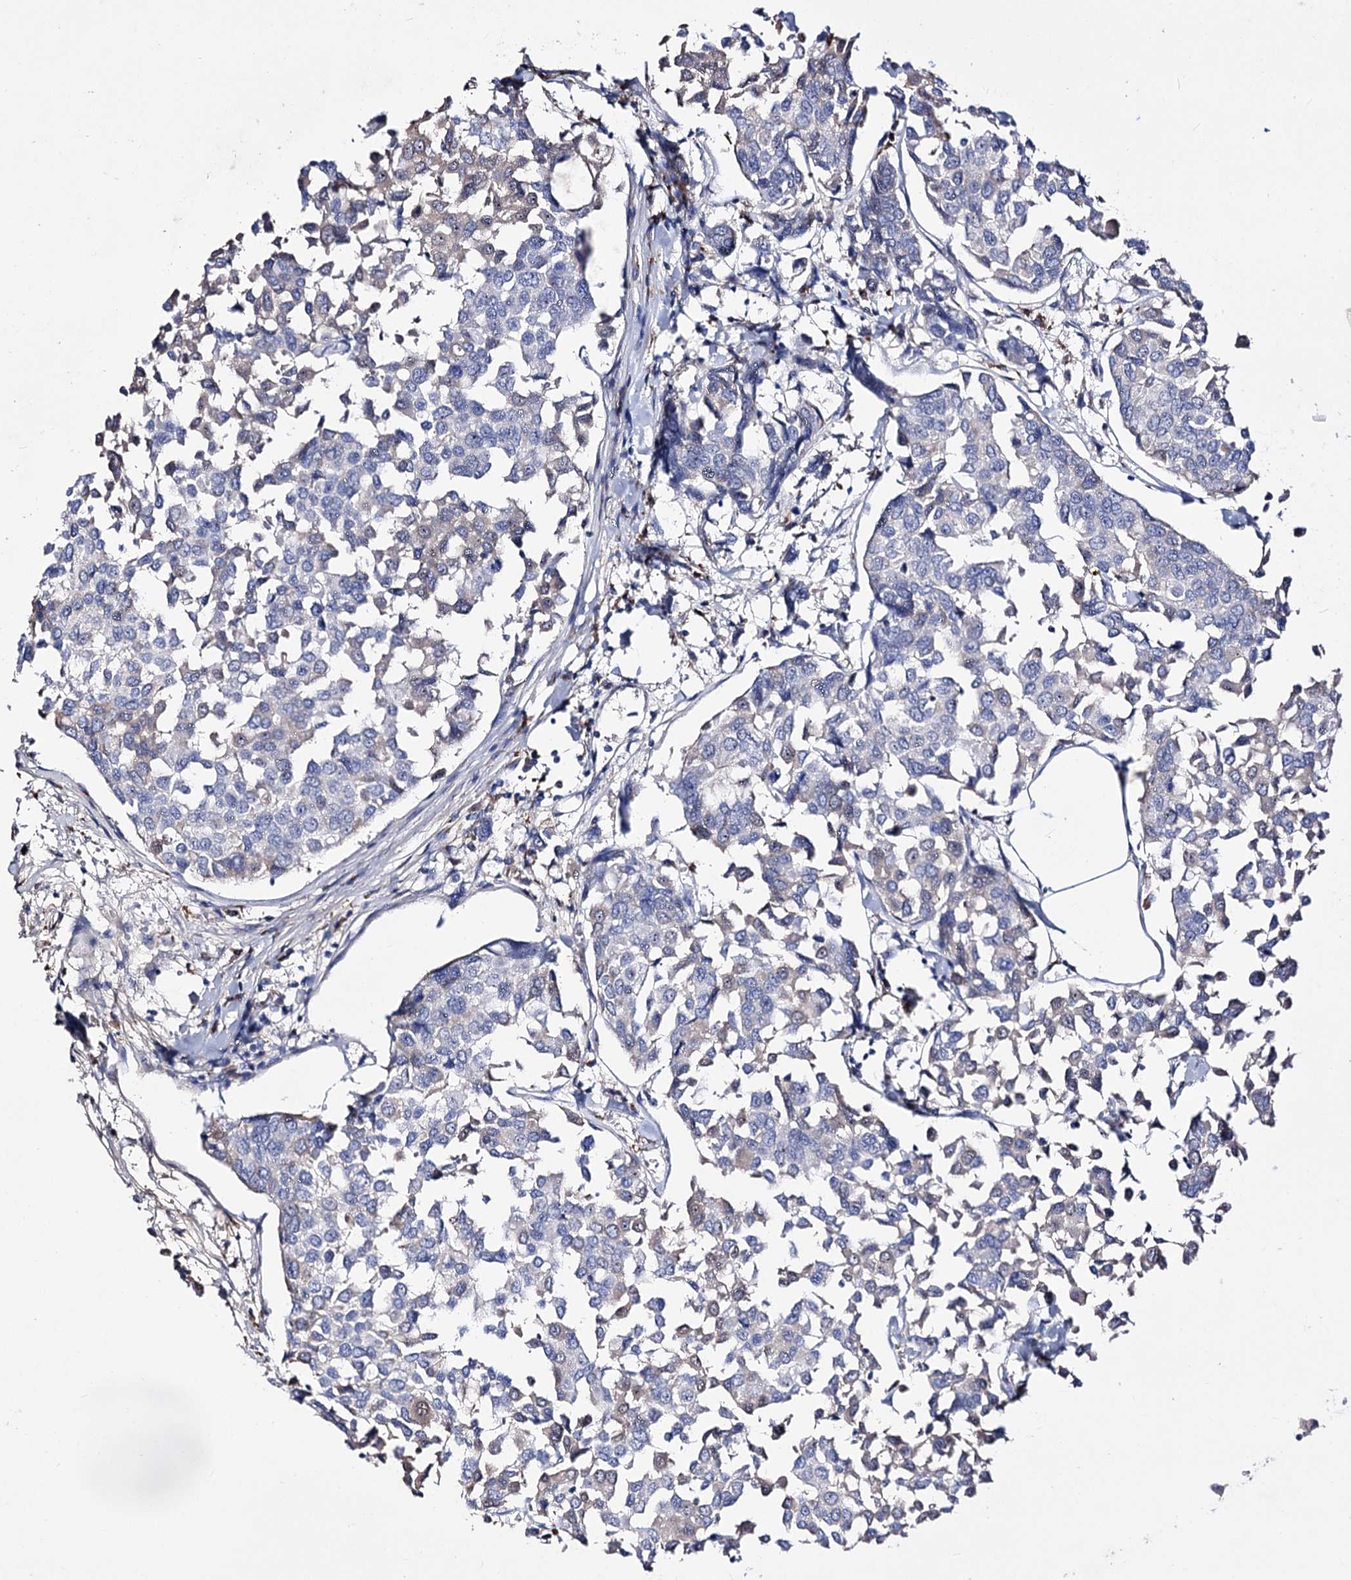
{"staining": {"intensity": "negative", "quantity": "none", "location": "none"}, "tissue": "breast cancer", "cell_type": "Tumor cells", "image_type": "cancer", "snomed": [{"axis": "morphology", "description": "Duct carcinoma"}, {"axis": "topography", "description": "Breast"}], "caption": "Breast invasive ductal carcinoma was stained to show a protein in brown. There is no significant staining in tumor cells.", "gene": "PCGF5", "patient": {"sex": "female", "age": 55}}